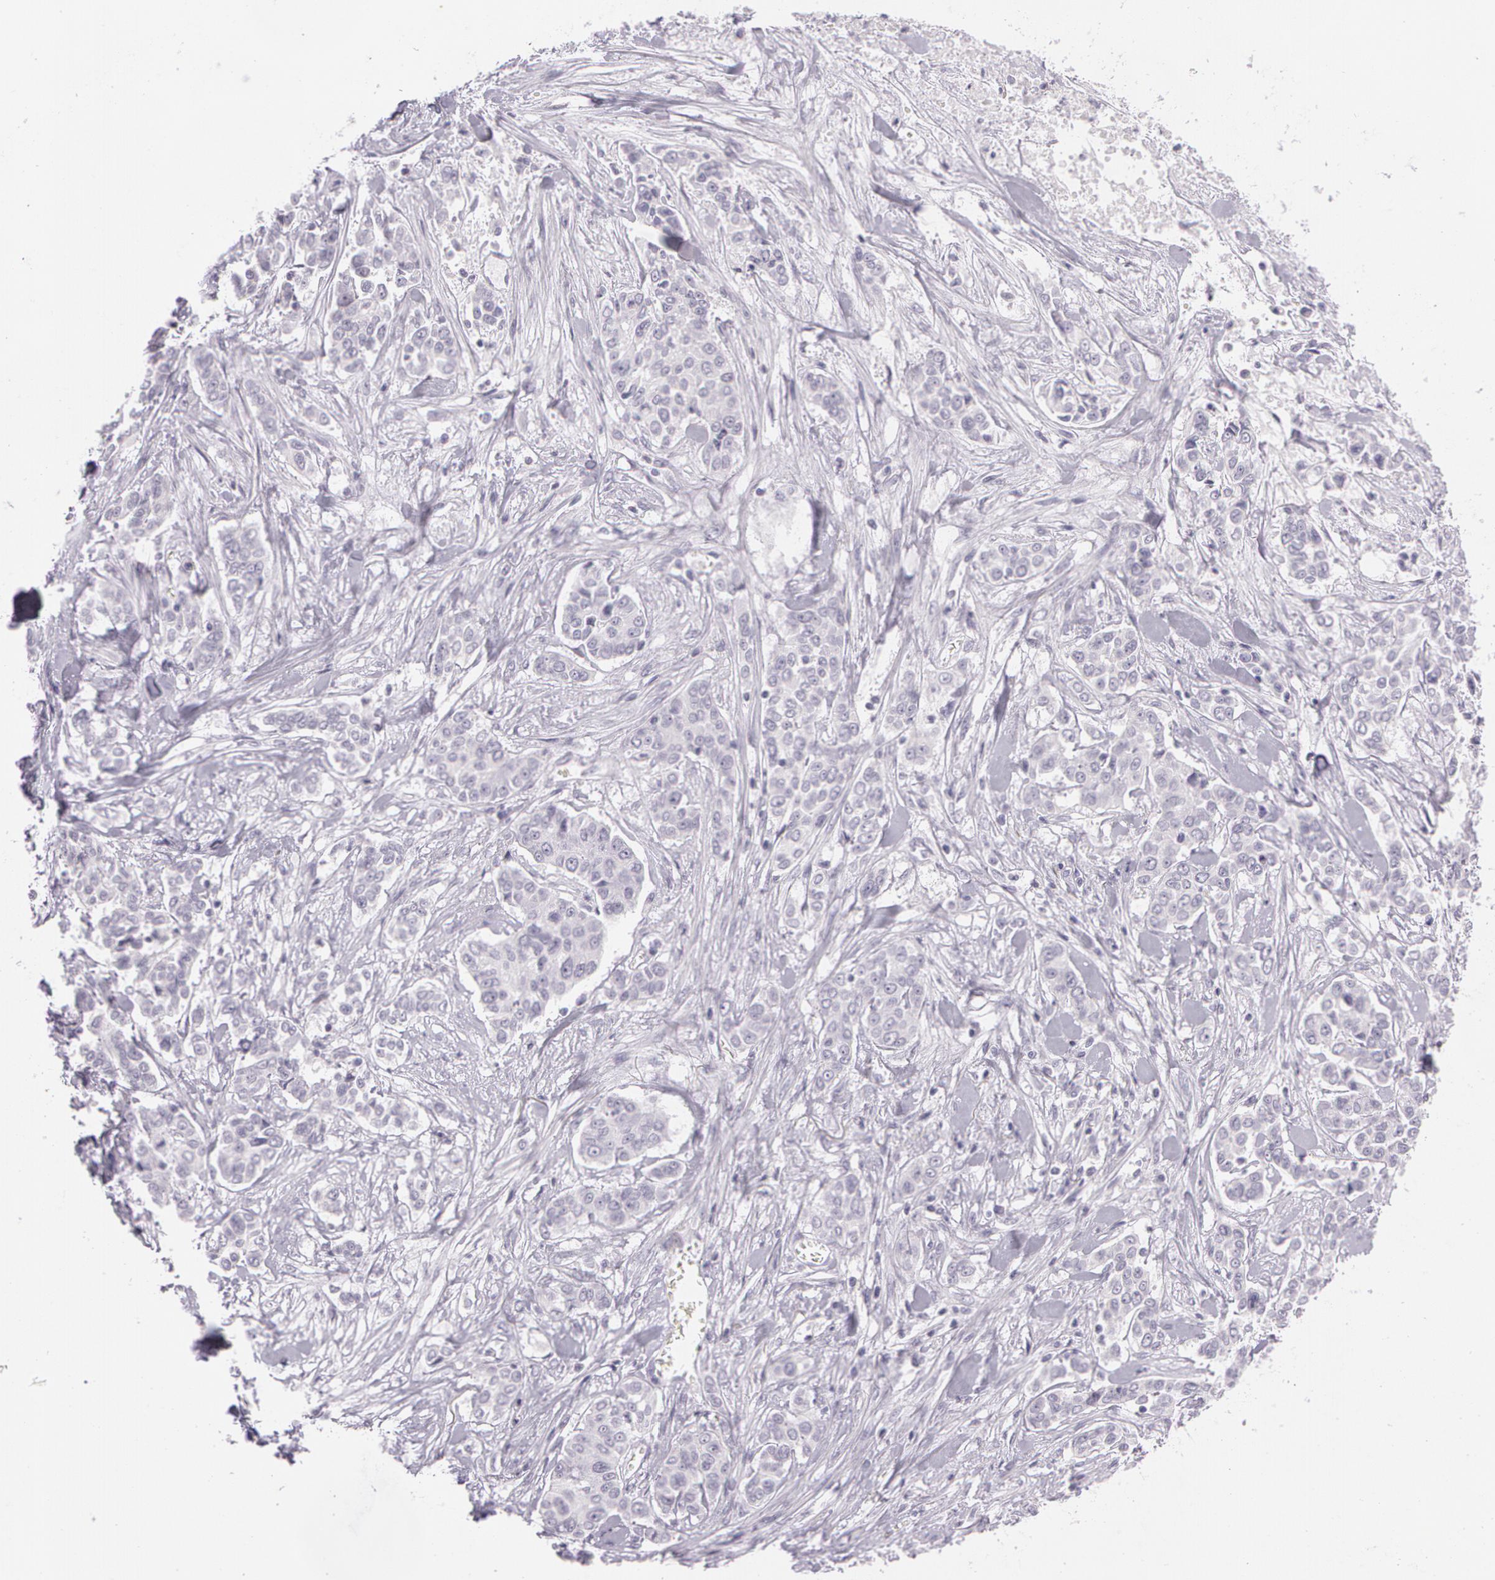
{"staining": {"intensity": "negative", "quantity": "none", "location": "none"}, "tissue": "pancreatic cancer", "cell_type": "Tumor cells", "image_type": "cancer", "snomed": [{"axis": "morphology", "description": "Adenocarcinoma, NOS"}, {"axis": "topography", "description": "Pancreas"}], "caption": "Tumor cells show no significant staining in adenocarcinoma (pancreatic). (DAB (3,3'-diaminobenzidine) immunohistochemistry visualized using brightfield microscopy, high magnification).", "gene": "OTC", "patient": {"sex": "female", "age": 52}}